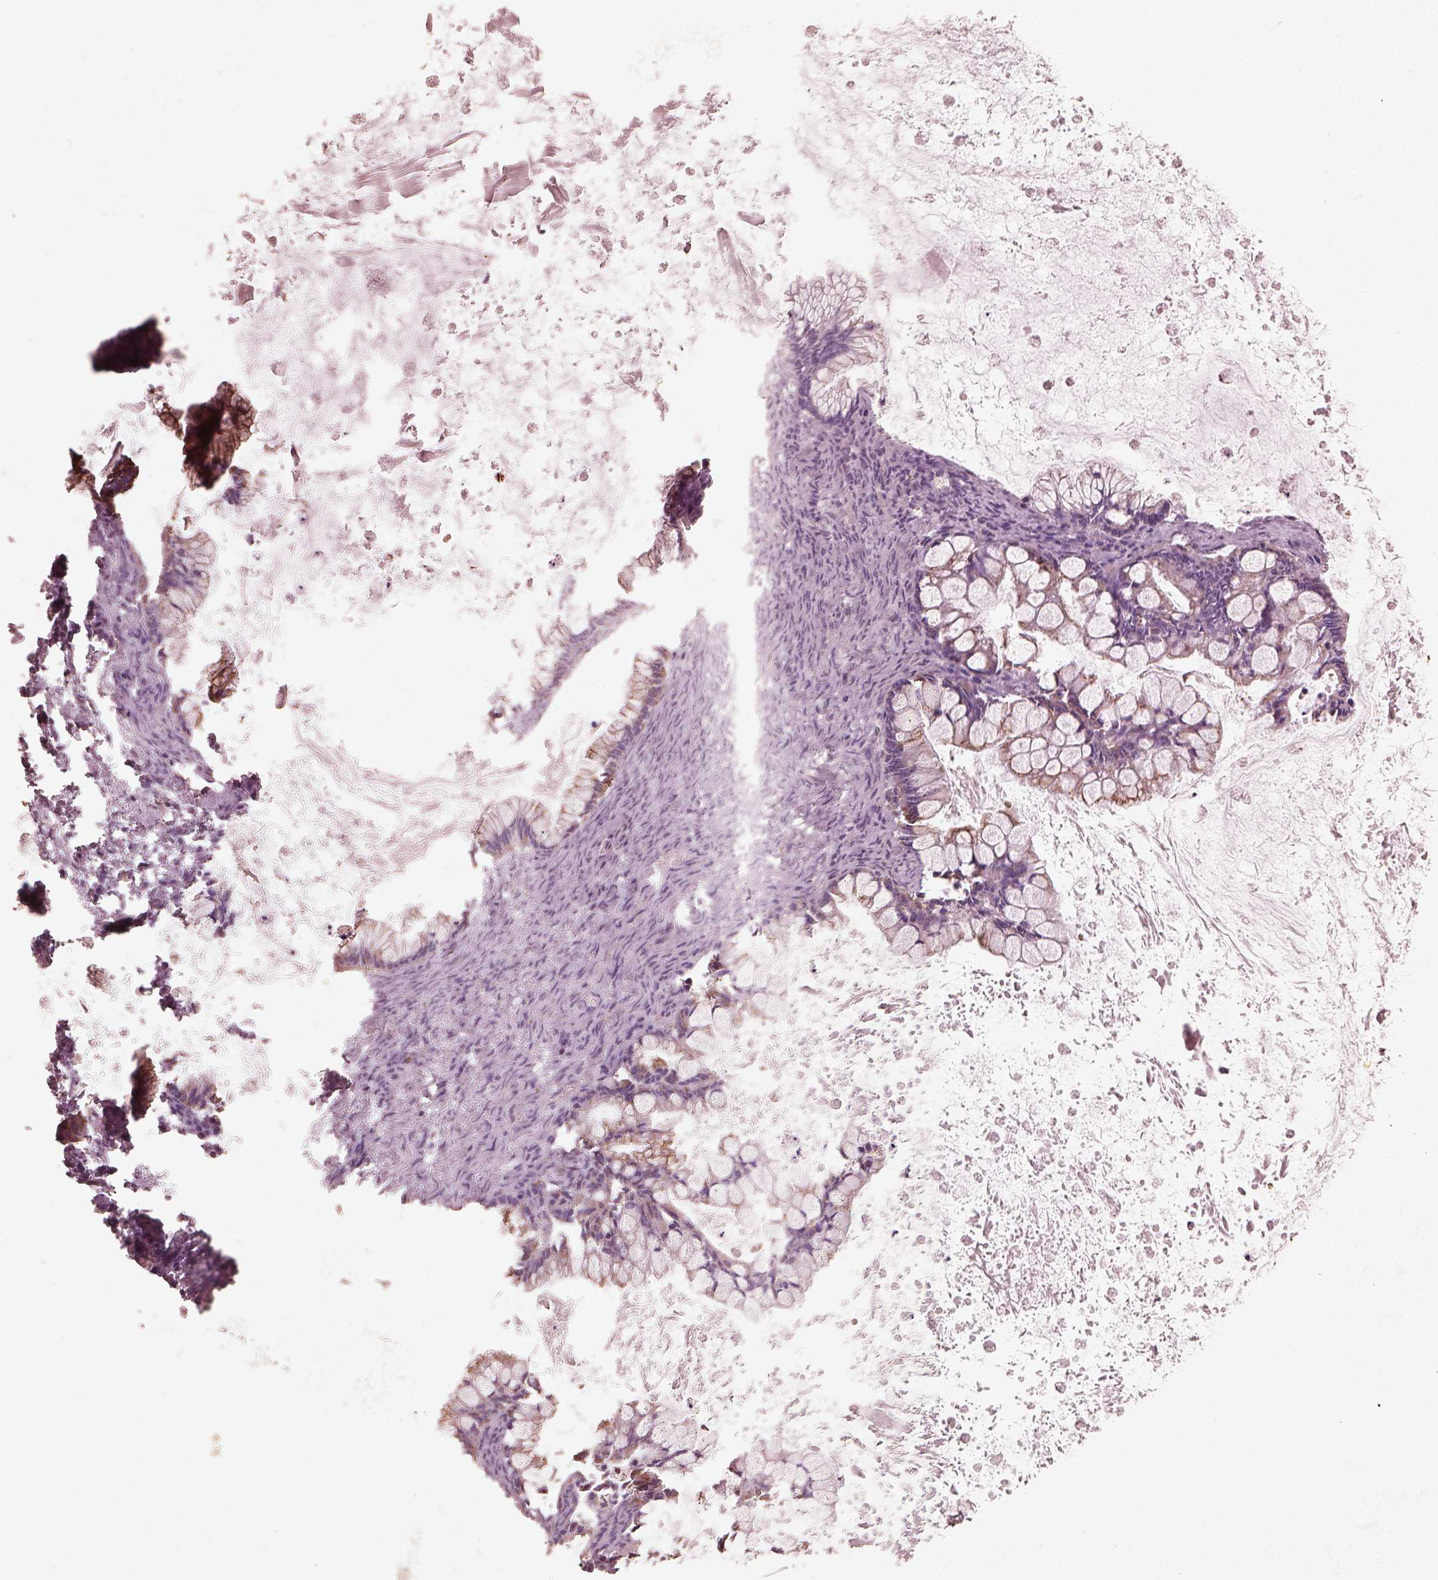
{"staining": {"intensity": "moderate", "quantity": ">75%", "location": "cytoplasmic/membranous"}, "tissue": "ovarian cancer", "cell_type": "Tumor cells", "image_type": "cancer", "snomed": [{"axis": "morphology", "description": "Cystadenocarcinoma, mucinous, NOS"}, {"axis": "topography", "description": "Ovary"}], "caption": "Ovarian cancer stained with DAB (3,3'-diaminobenzidine) immunohistochemistry (IHC) demonstrates medium levels of moderate cytoplasmic/membranous expression in approximately >75% of tumor cells.", "gene": "ENTPD6", "patient": {"sex": "female", "age": 67}}